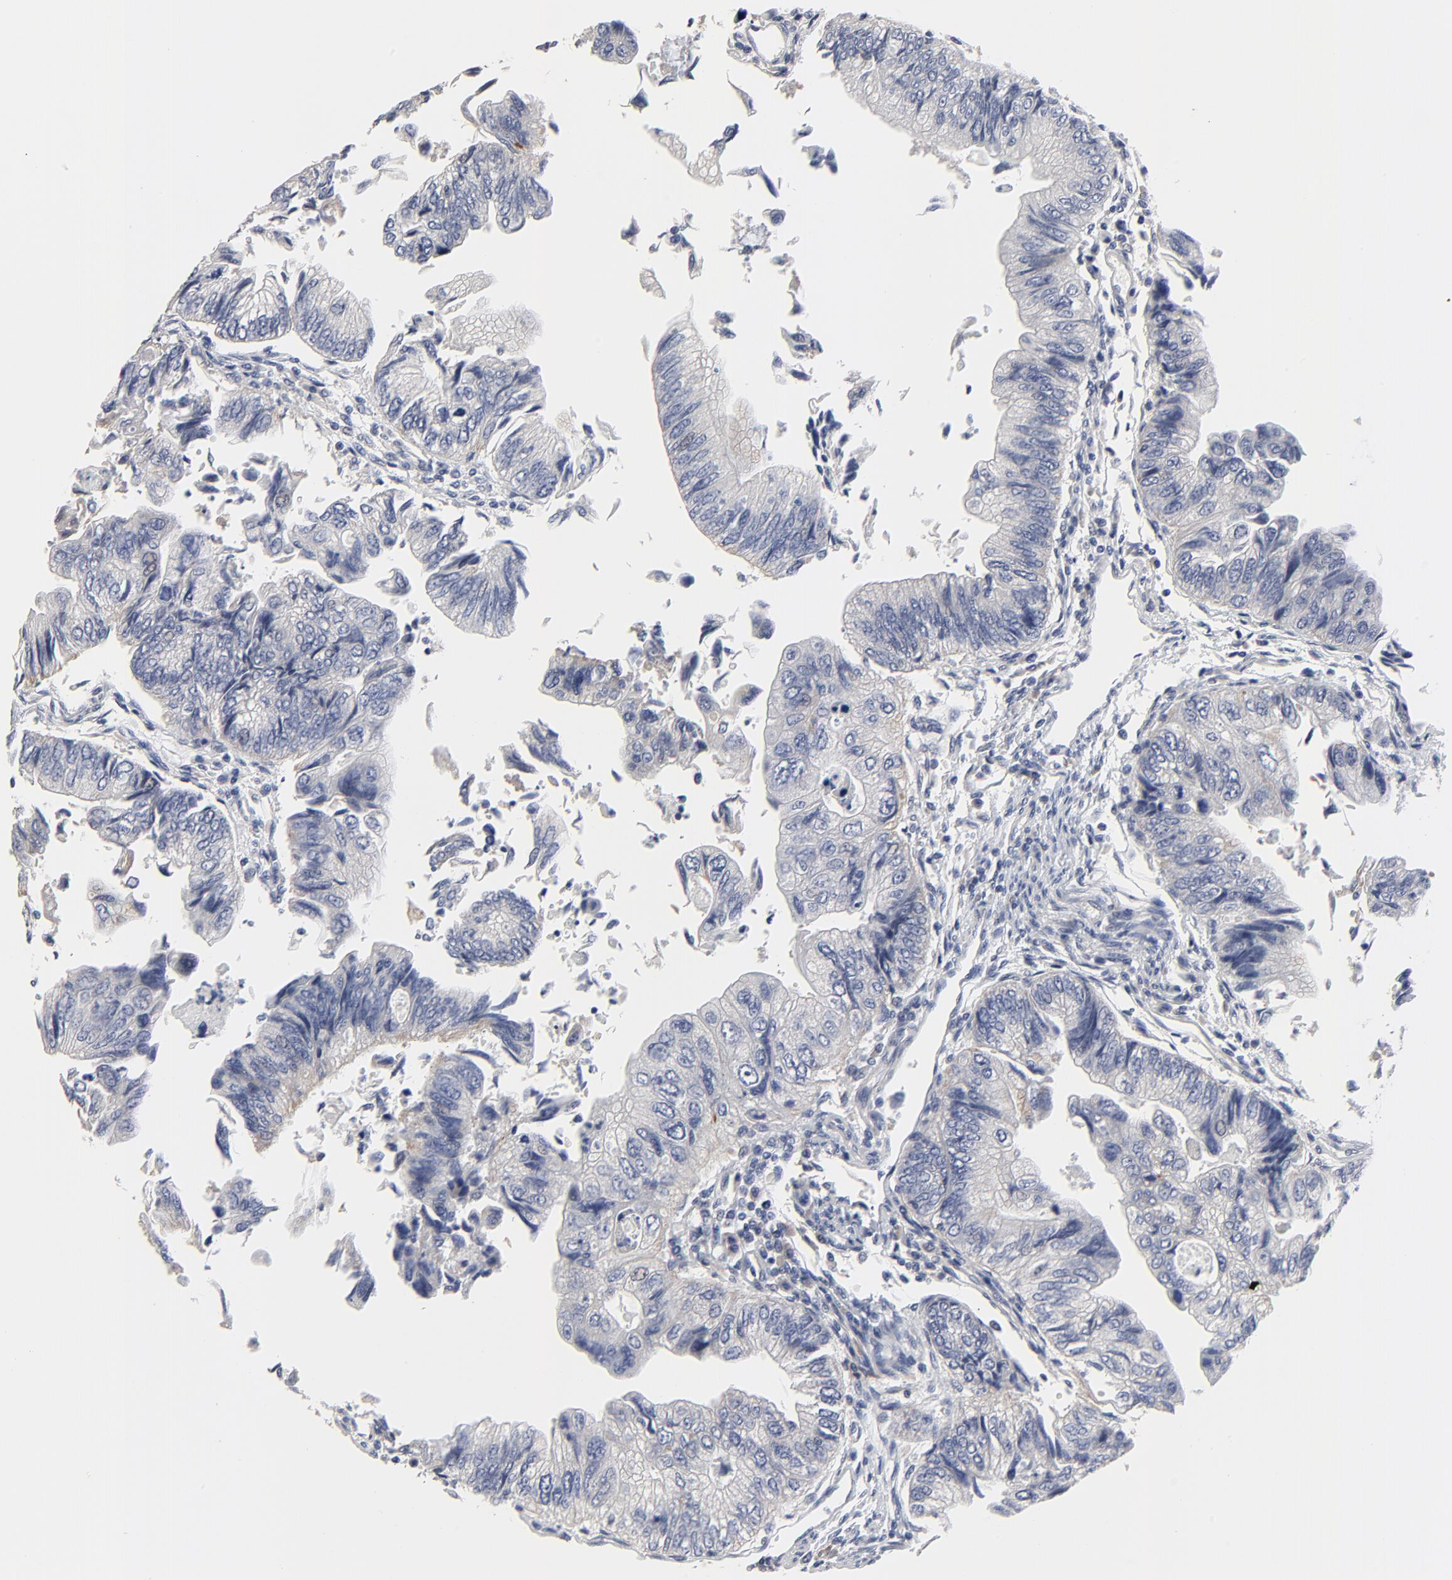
{"staining": {"intensity": "weak", "quantity": "<25%", "location": "cytoplasmic/membranous"}, "tissue": "colorectal cancer", "cell_type": "Tumor cells", "image_type": "cancer", "snomed": [{"axis": "morphology", "description": "Adenocarcinoma, NOS"}, {"axis": "topography", "description": "Colon"}], "caption": "IHC of human colorectal adenocarcinoma displays no staining in tumor cells.", "gene": "DHRSX", "patient": {"sex": "female", "age": 11}}